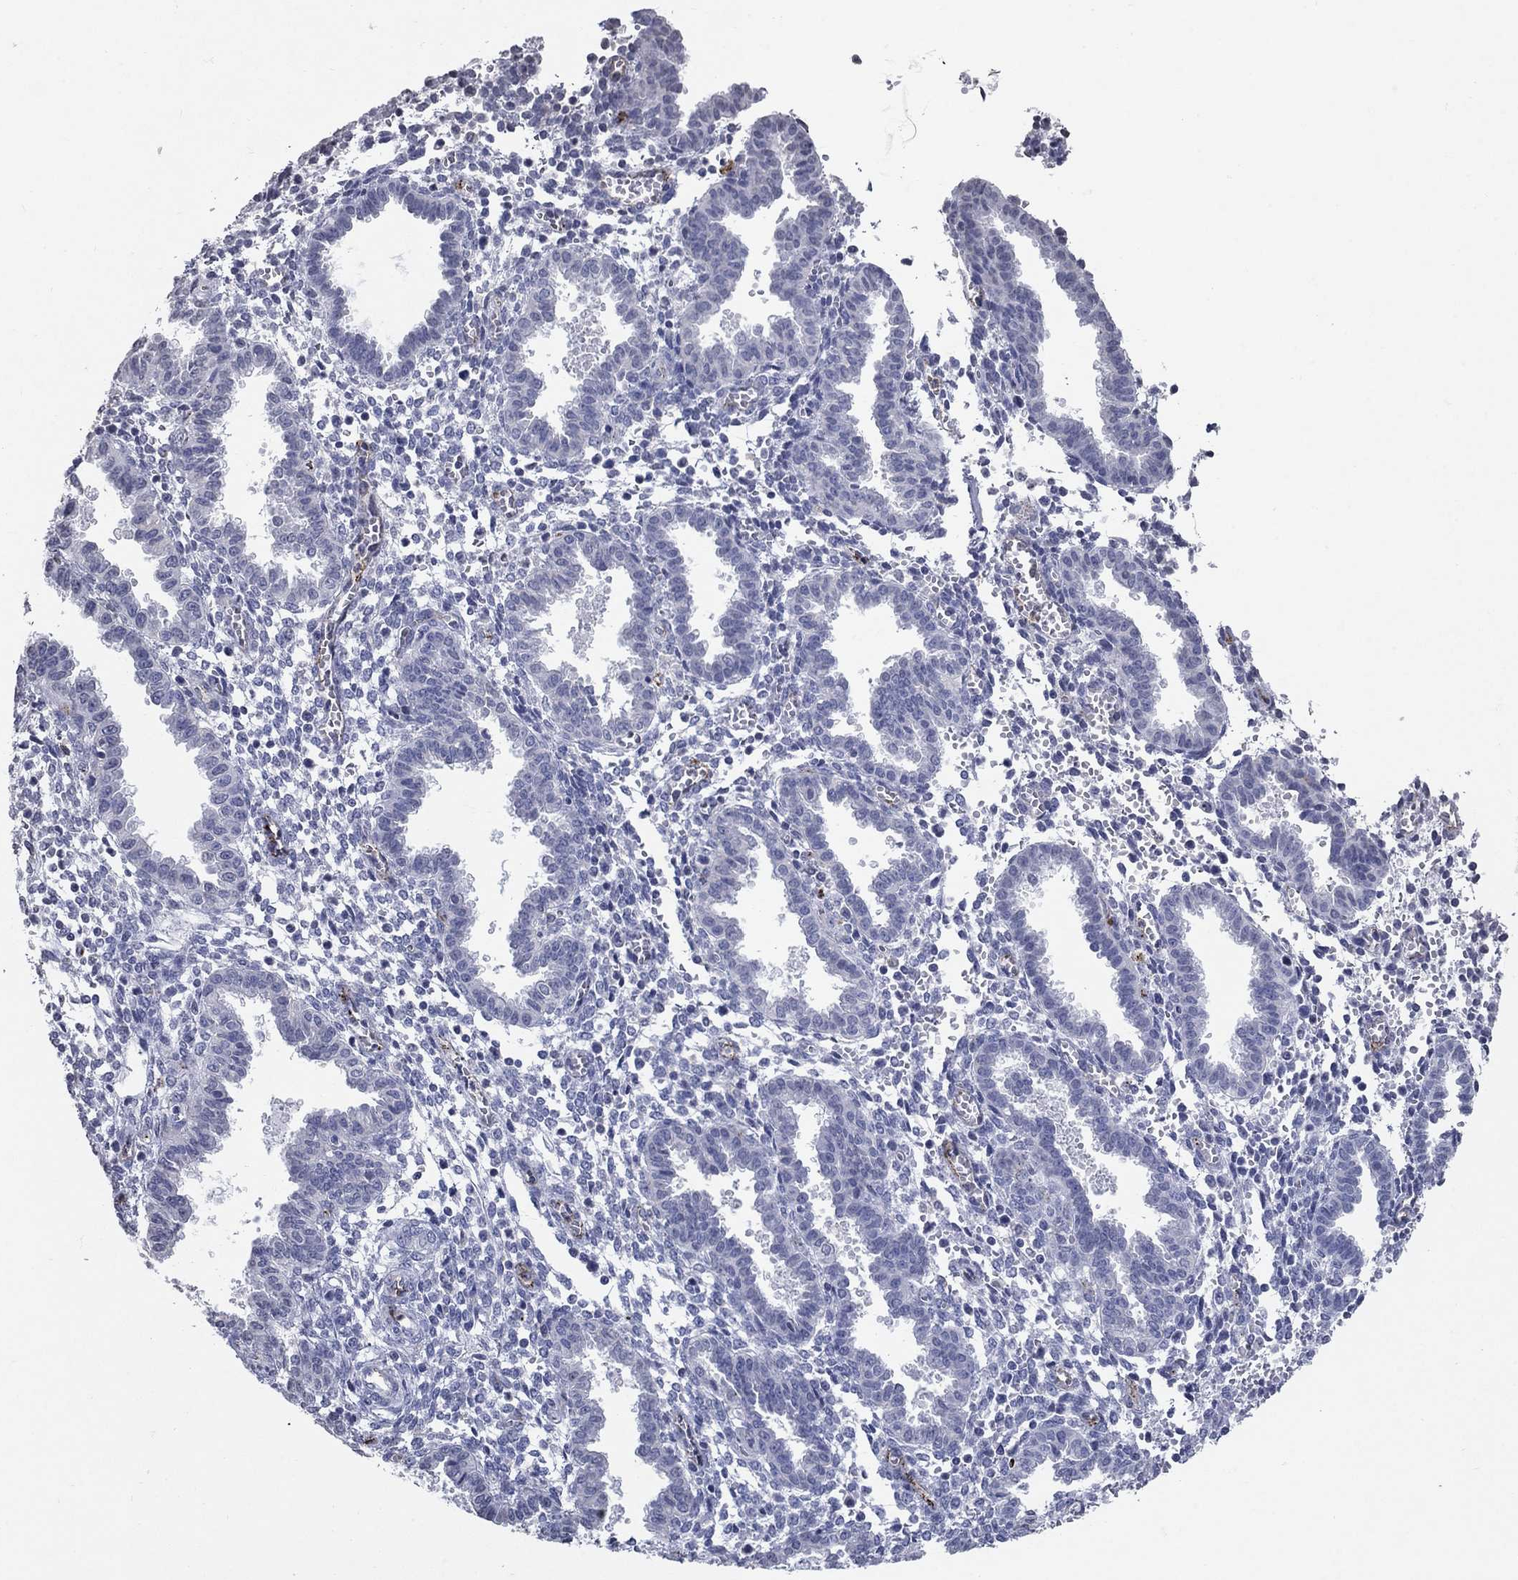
{"staining": {"intensity": "negative", "quantity": "none", "location": "none"}, "tissue": "endometrium", "cell_type": "Cells in endometrial stroma", "image_type": "normal", "snomed": [{"axis": "morphology", "description": "Normal tissue, NOS"}, {"axis": "topography", "description": "Endometrium"}], "caption": "Immunohistochemistry (IHC) micrograph of benign human endometrium stained for a protein (brown), which exhibits no expression in cells in endometrial stroma. (Stains: DAB (3,3'-diaminobenzidine) IHC with hematoxylin counter stain, Microscopy: brightfield microscopy at high magnification).", "gene": "TINAG", "patient": {"sex": "female", "age": 37}}